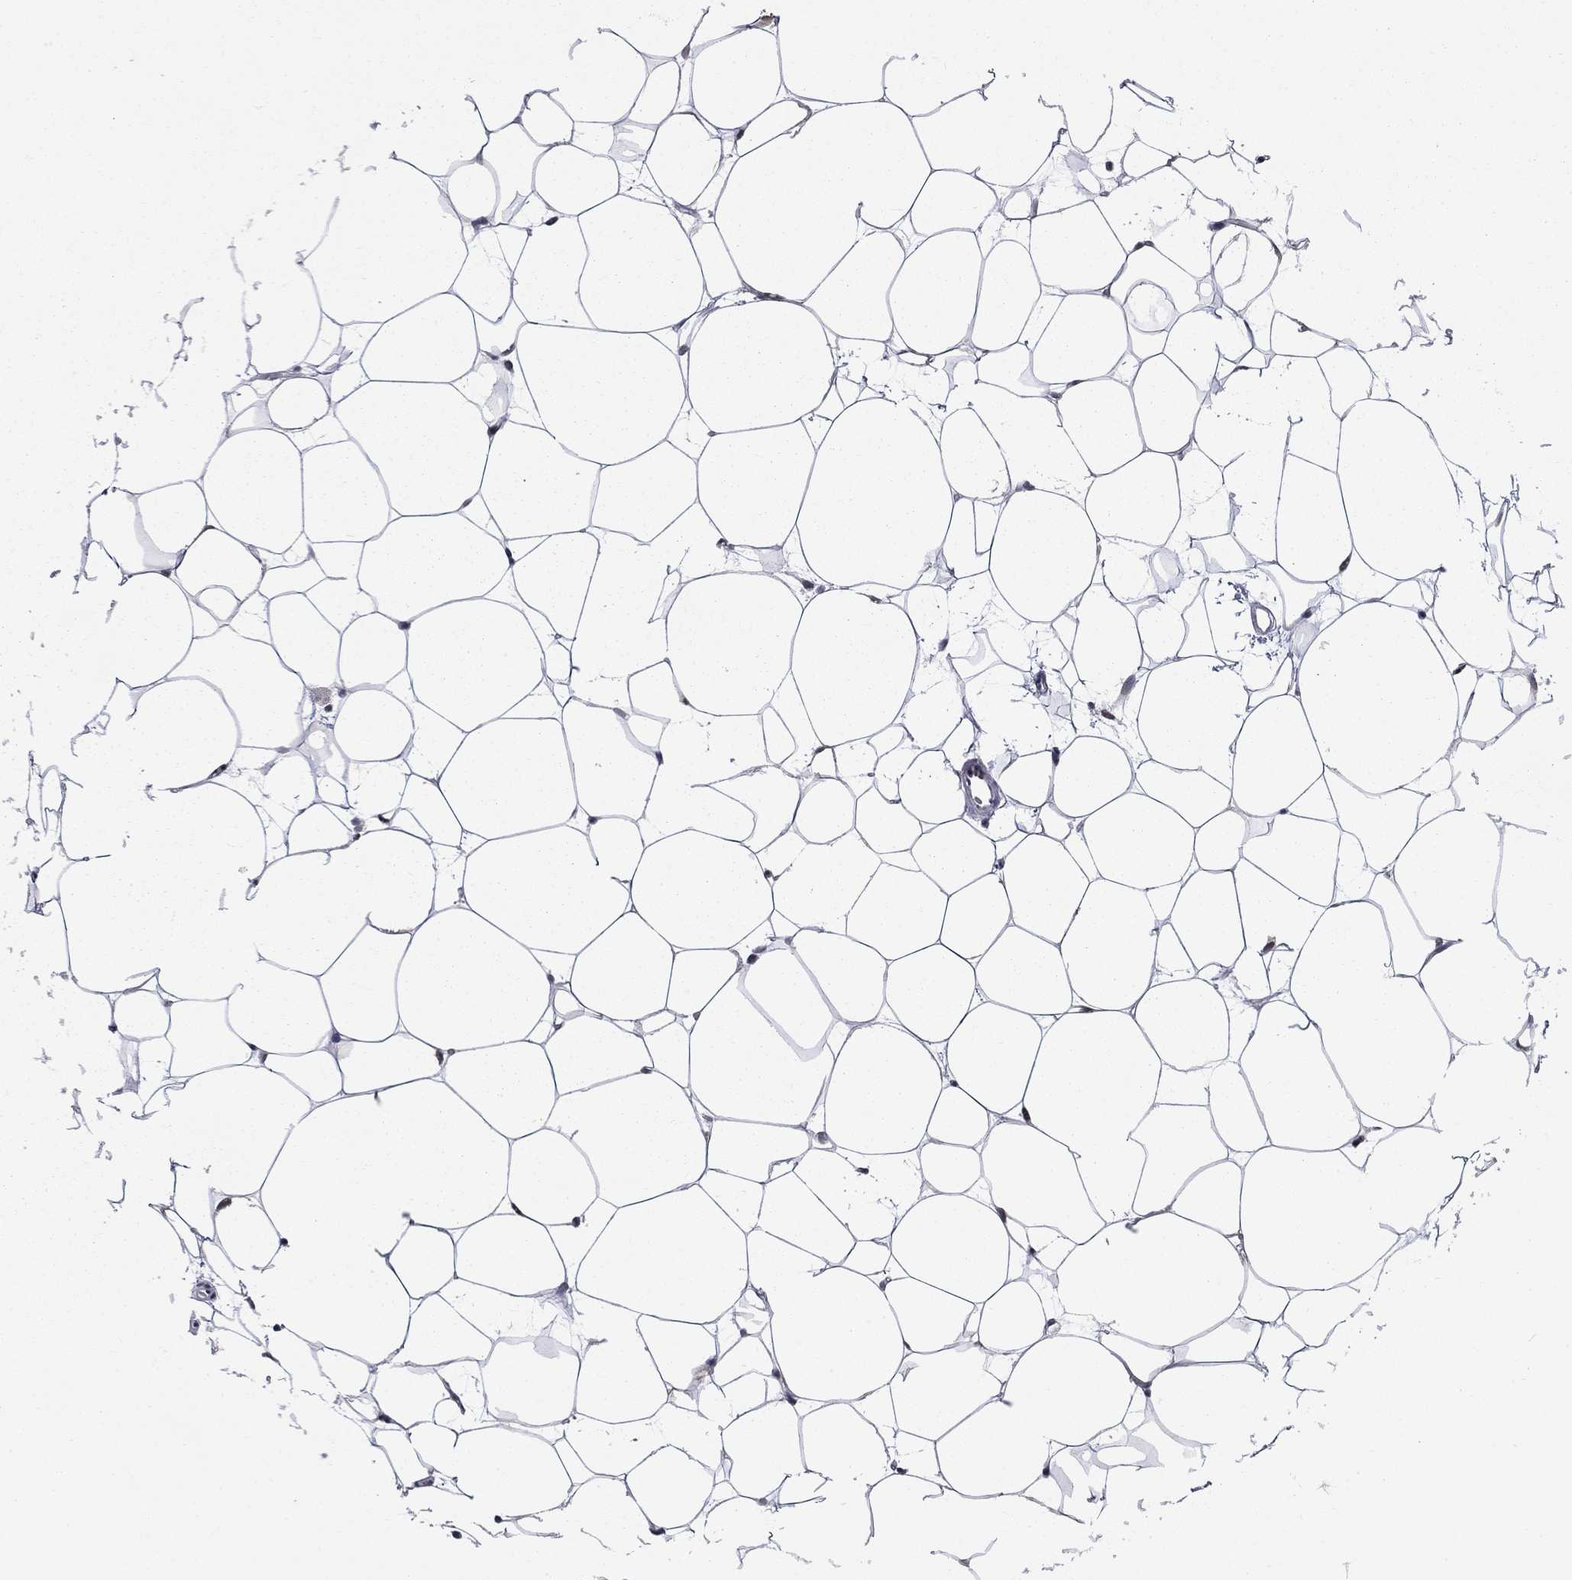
{"staining": {"intensity": "negative", "quantity": "none", "location": "none"}, "tissue": "breast", "cell_type": "Adipocytes", "image_type": "normal", "snomed": [{"axis": "morphology", "description": "Normal tissue, NOS"}, {"axis": "topography", "description": "Breast"}], "caption": "Immunohistochemical staining of benign human breast displays no significant positivity in adipocytes. (DAB immunohistochemistry visualized using brightfield microscopy, high magnification).", "gene": "ETV5", "patient": {"sex": "female", "age": 37}}